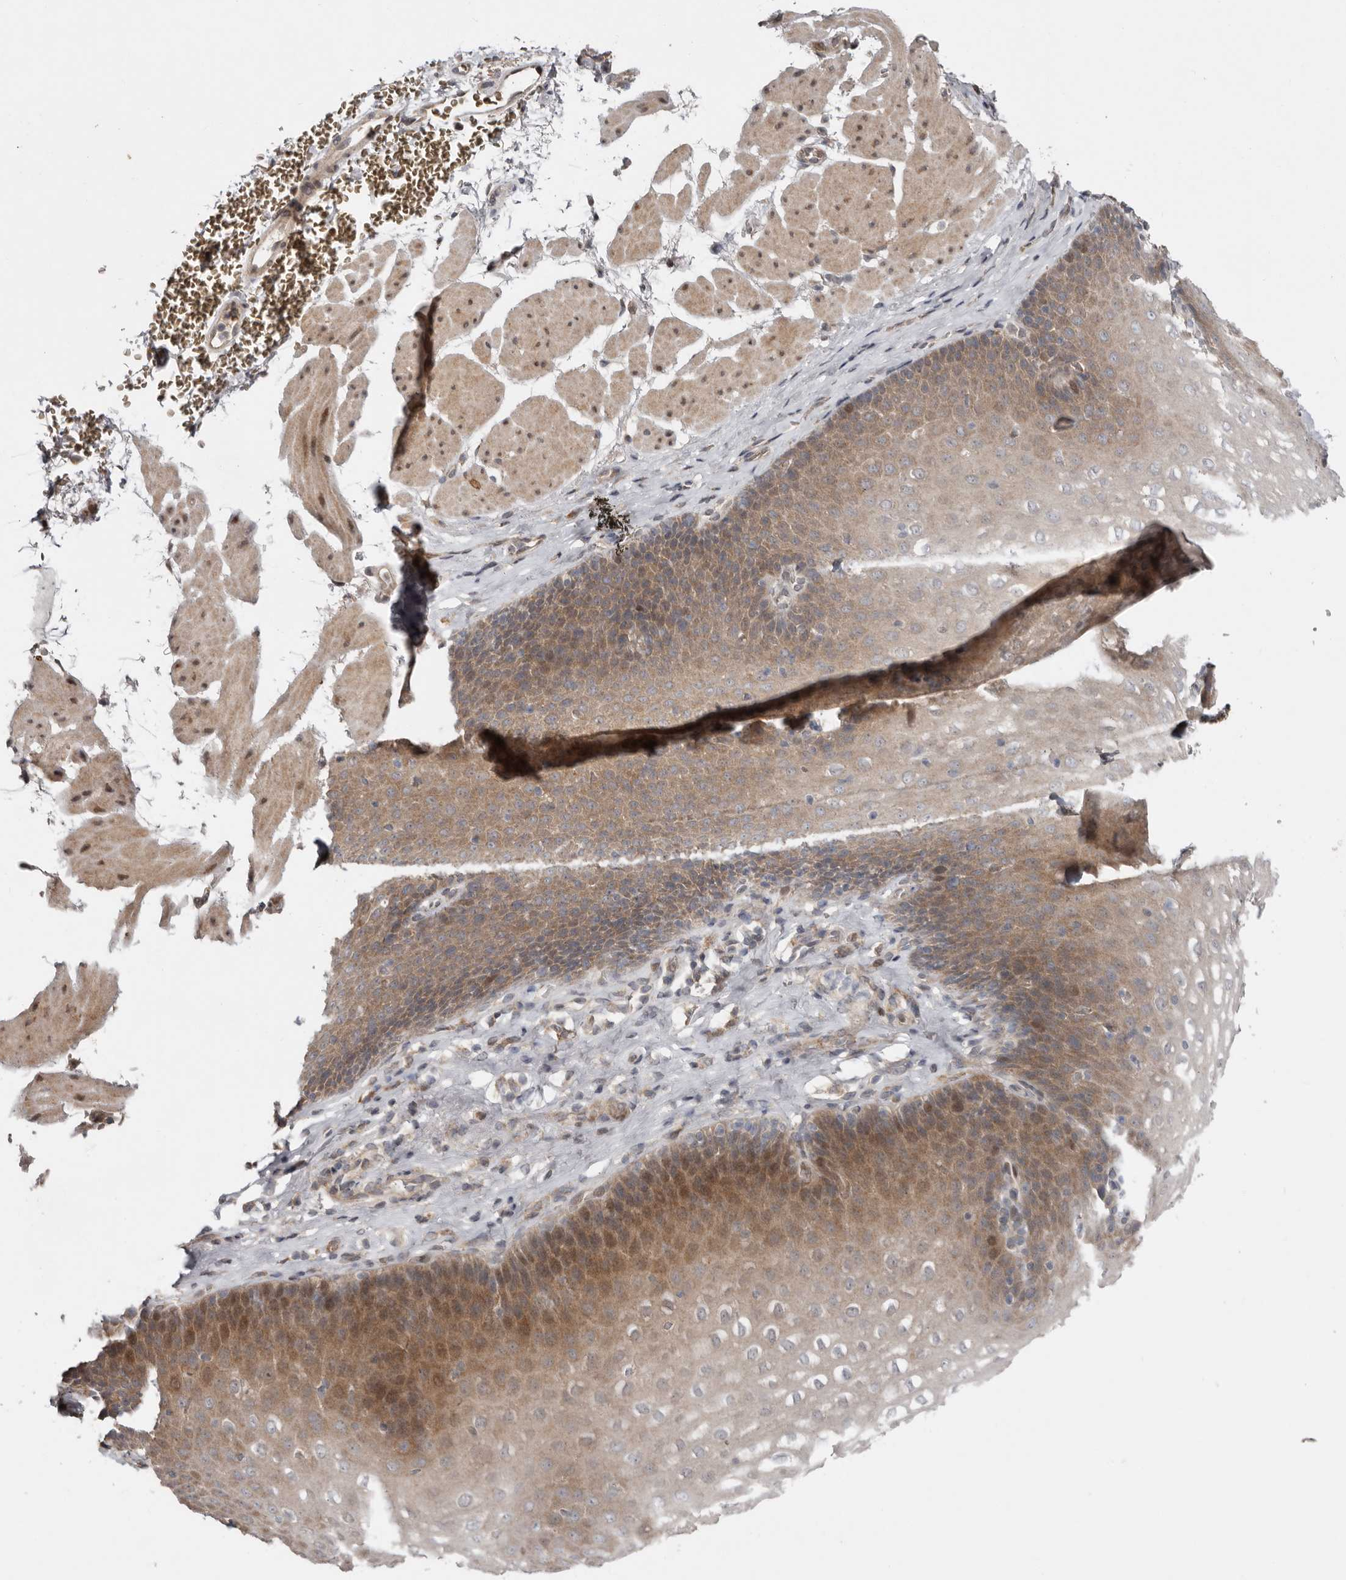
{"staining": {"intensity": "moderate", "quantity": "25%-75%", "location": "cytoplasmic/membranous,nuclear"}, "tissue": "esophagus", "cell_type": "Squamous epithelial cells", "image_type": "normal", "snomed": [{"axis": "morphology", "description": "Normal tissue, NOS"}, {"axis": "topography", "description": "Esophagus"}], "caption": "An immunohistochemistry (IHC) histopathology image of normal tissue is shown. Protein staining in brown labels moderate cytoplasmic/membranous,nuclear positivity in esophagus within squamous epithelial cells.", "gene": "CHML", "patient": {"sex": "female", "age": 66}}